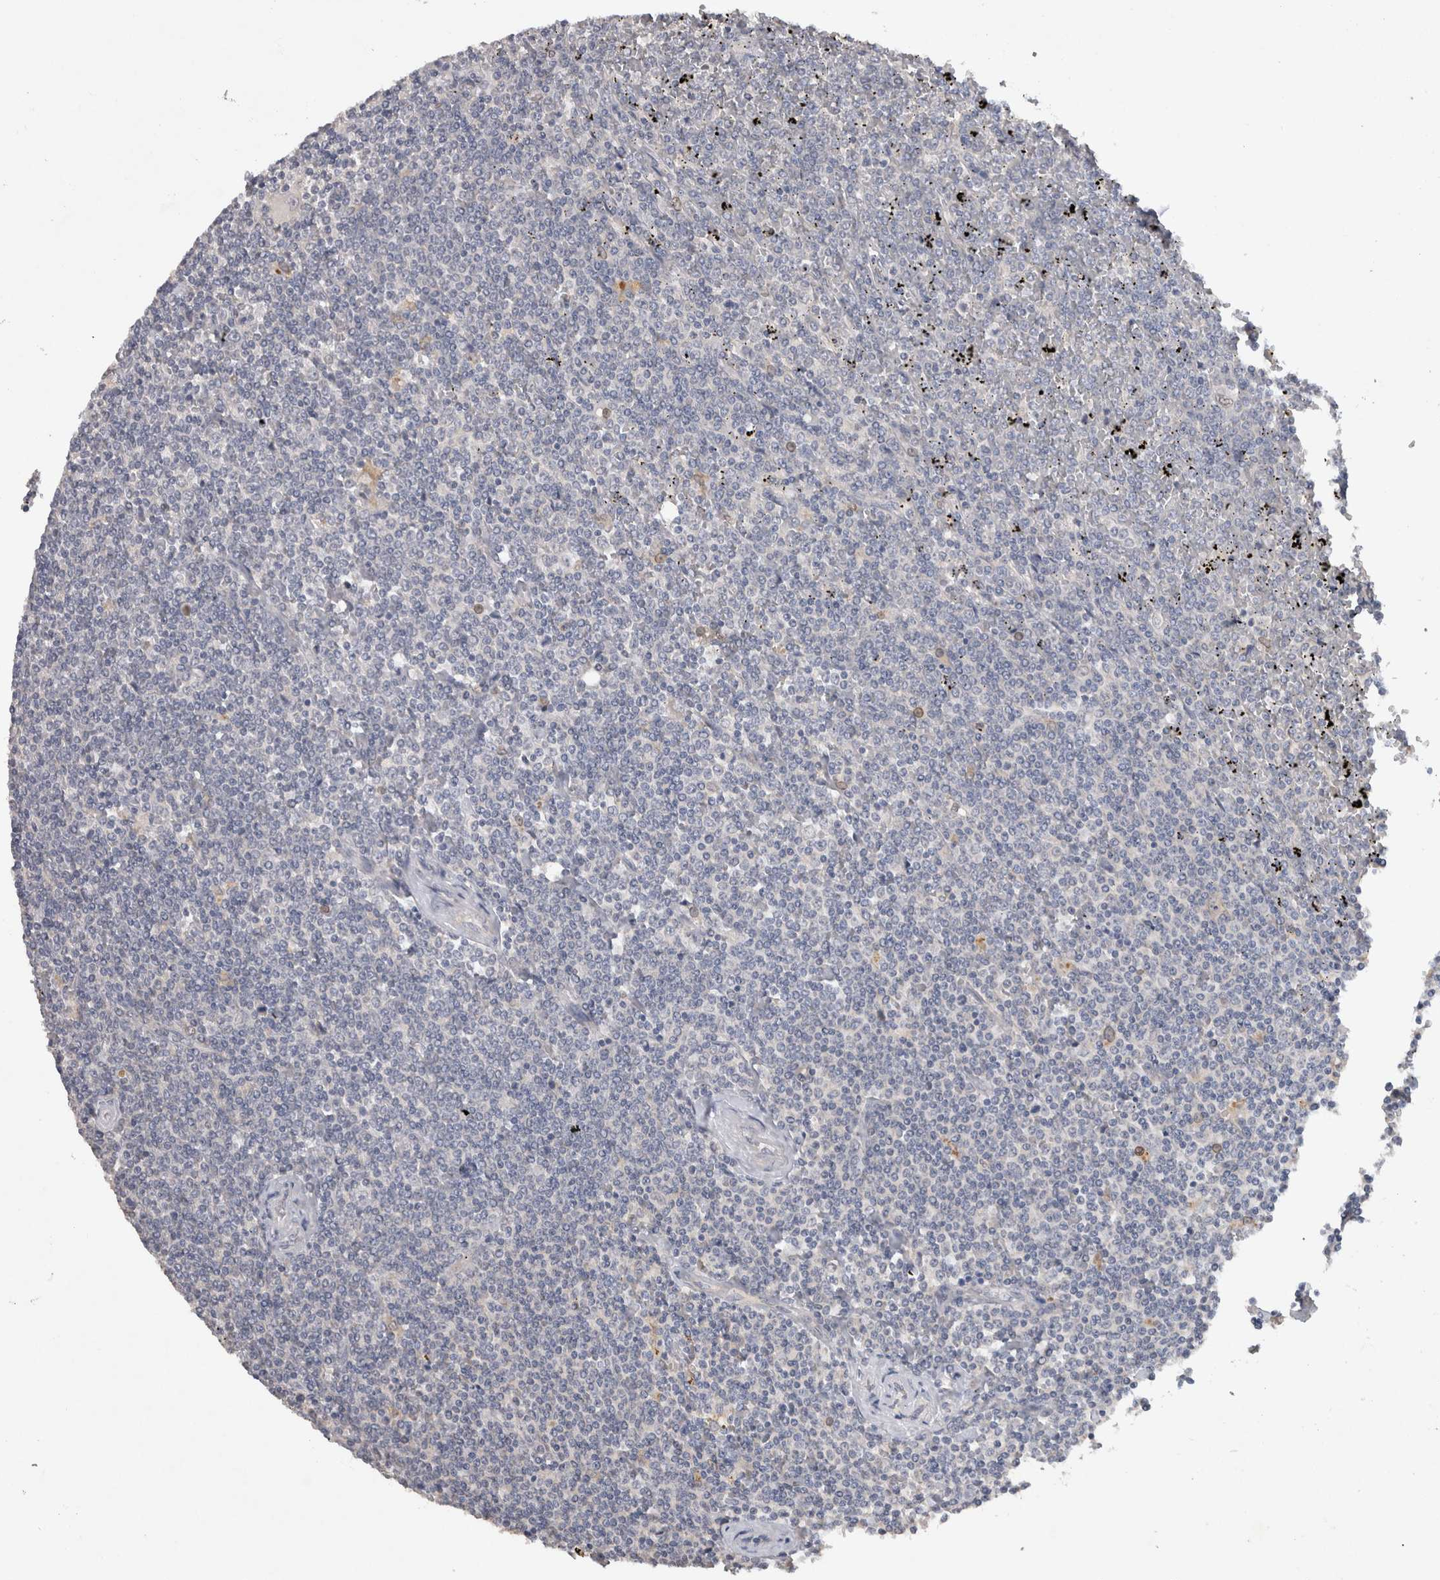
{"staining": {"intensity": "negative", "quantity": "none", "location": "none"}, "tissue": "lymphoma", "cell_type": "Tumor cells", "image_type": "cancer", "snomed": [{"axis": "morphology", "description": "Malignant lymphoma, non-Hodgkin's type, Low grade"}, {"axis": "topography", "description": "Spleen"}], "caption": "Low-grade malignant lymphoma, non-Hodgkin's type was stained to show a protein in brown. There is no significant staining in tumor cells.", "gene": "HEXD", "patient": {"sex": "female", "age": 19}}